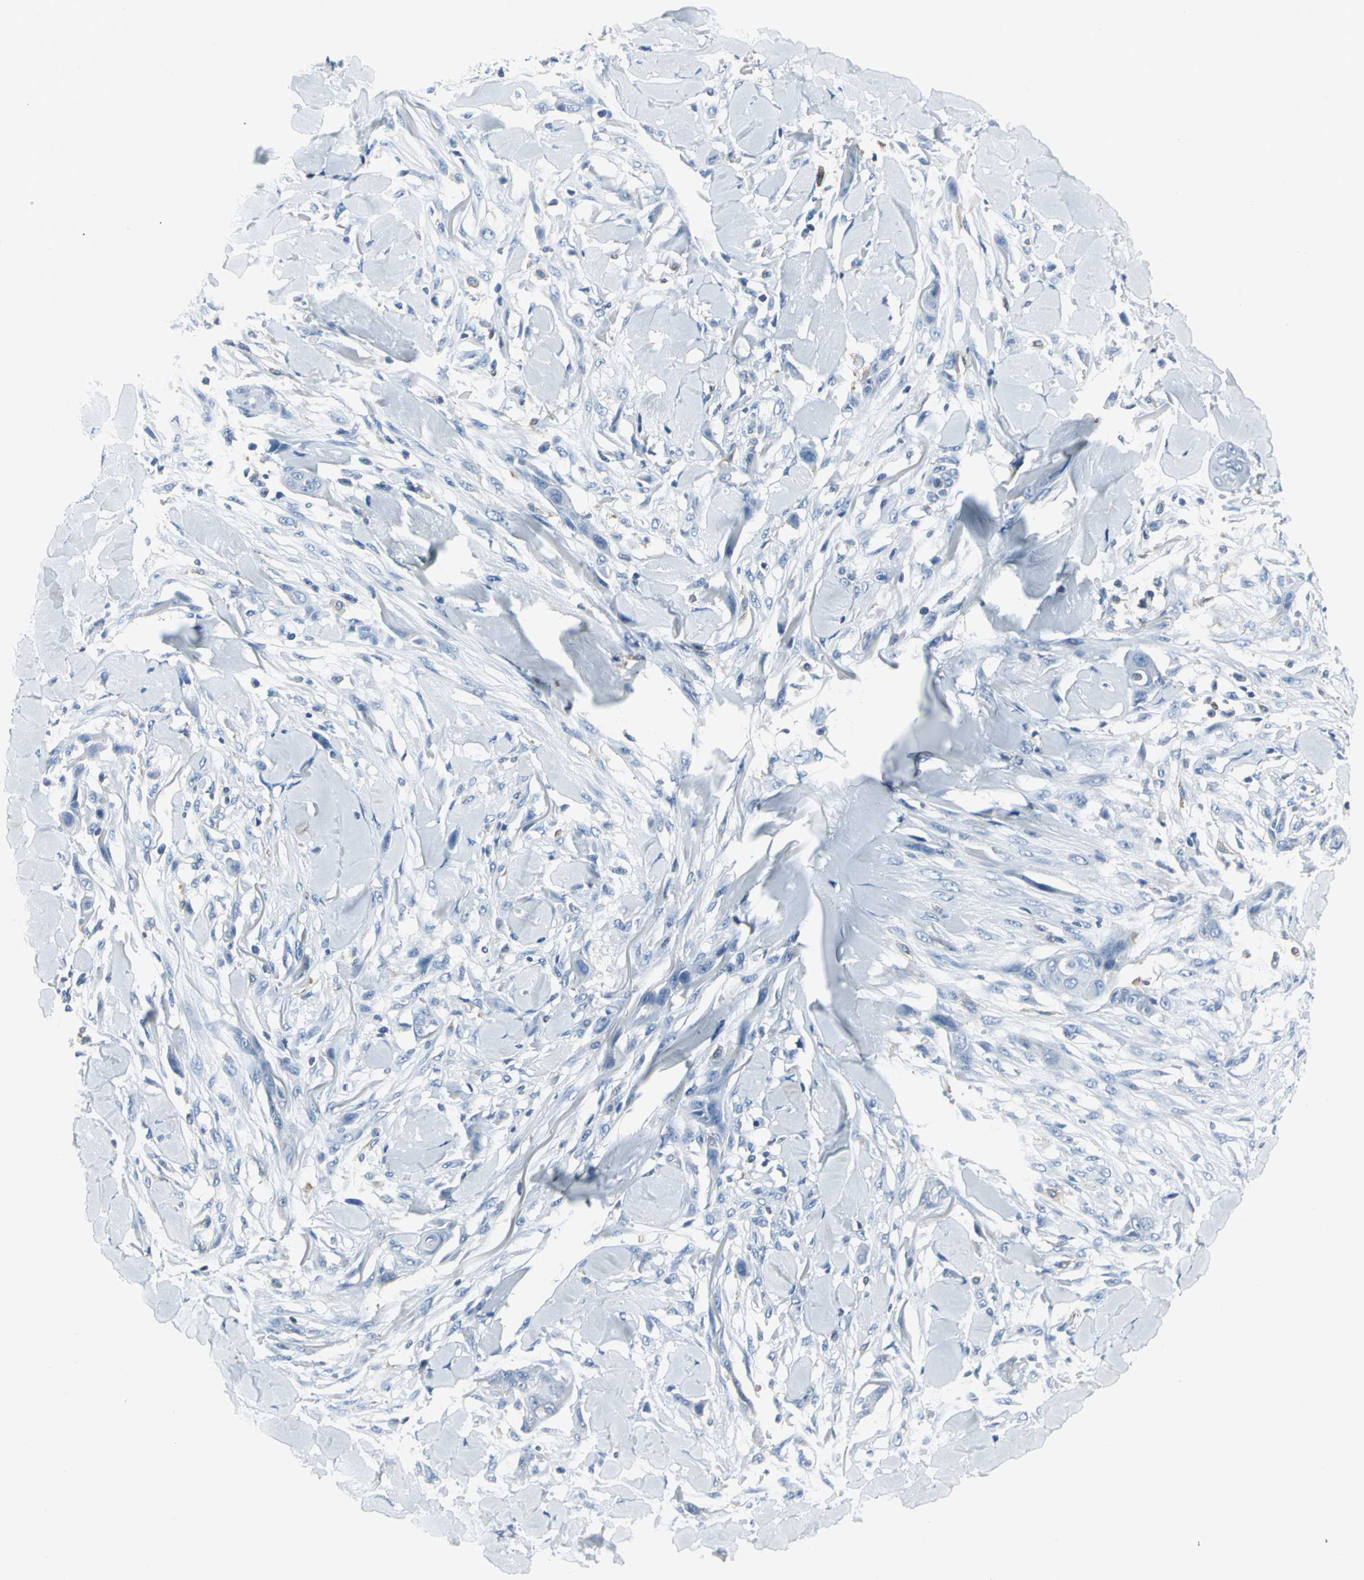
{"staining": {"intensity": "negative", "quantity": "none", "location": "none"}, "tissue": "skin cancer", "cell_type": "Tumor cells", "image_type": "cancer", "snomed": [{"axis": "morphology", "description": "Squamous cell carcinoma, NOS"}, {"axis": "topography", "description": "Skin"}], "caption": "Immunohistochemical staining of human skin squamous cell carcinoma exhibits no significant staining in tumor cells.", "gene": "IQGAP2", "patient": {"sex": "female", "age": 59}}